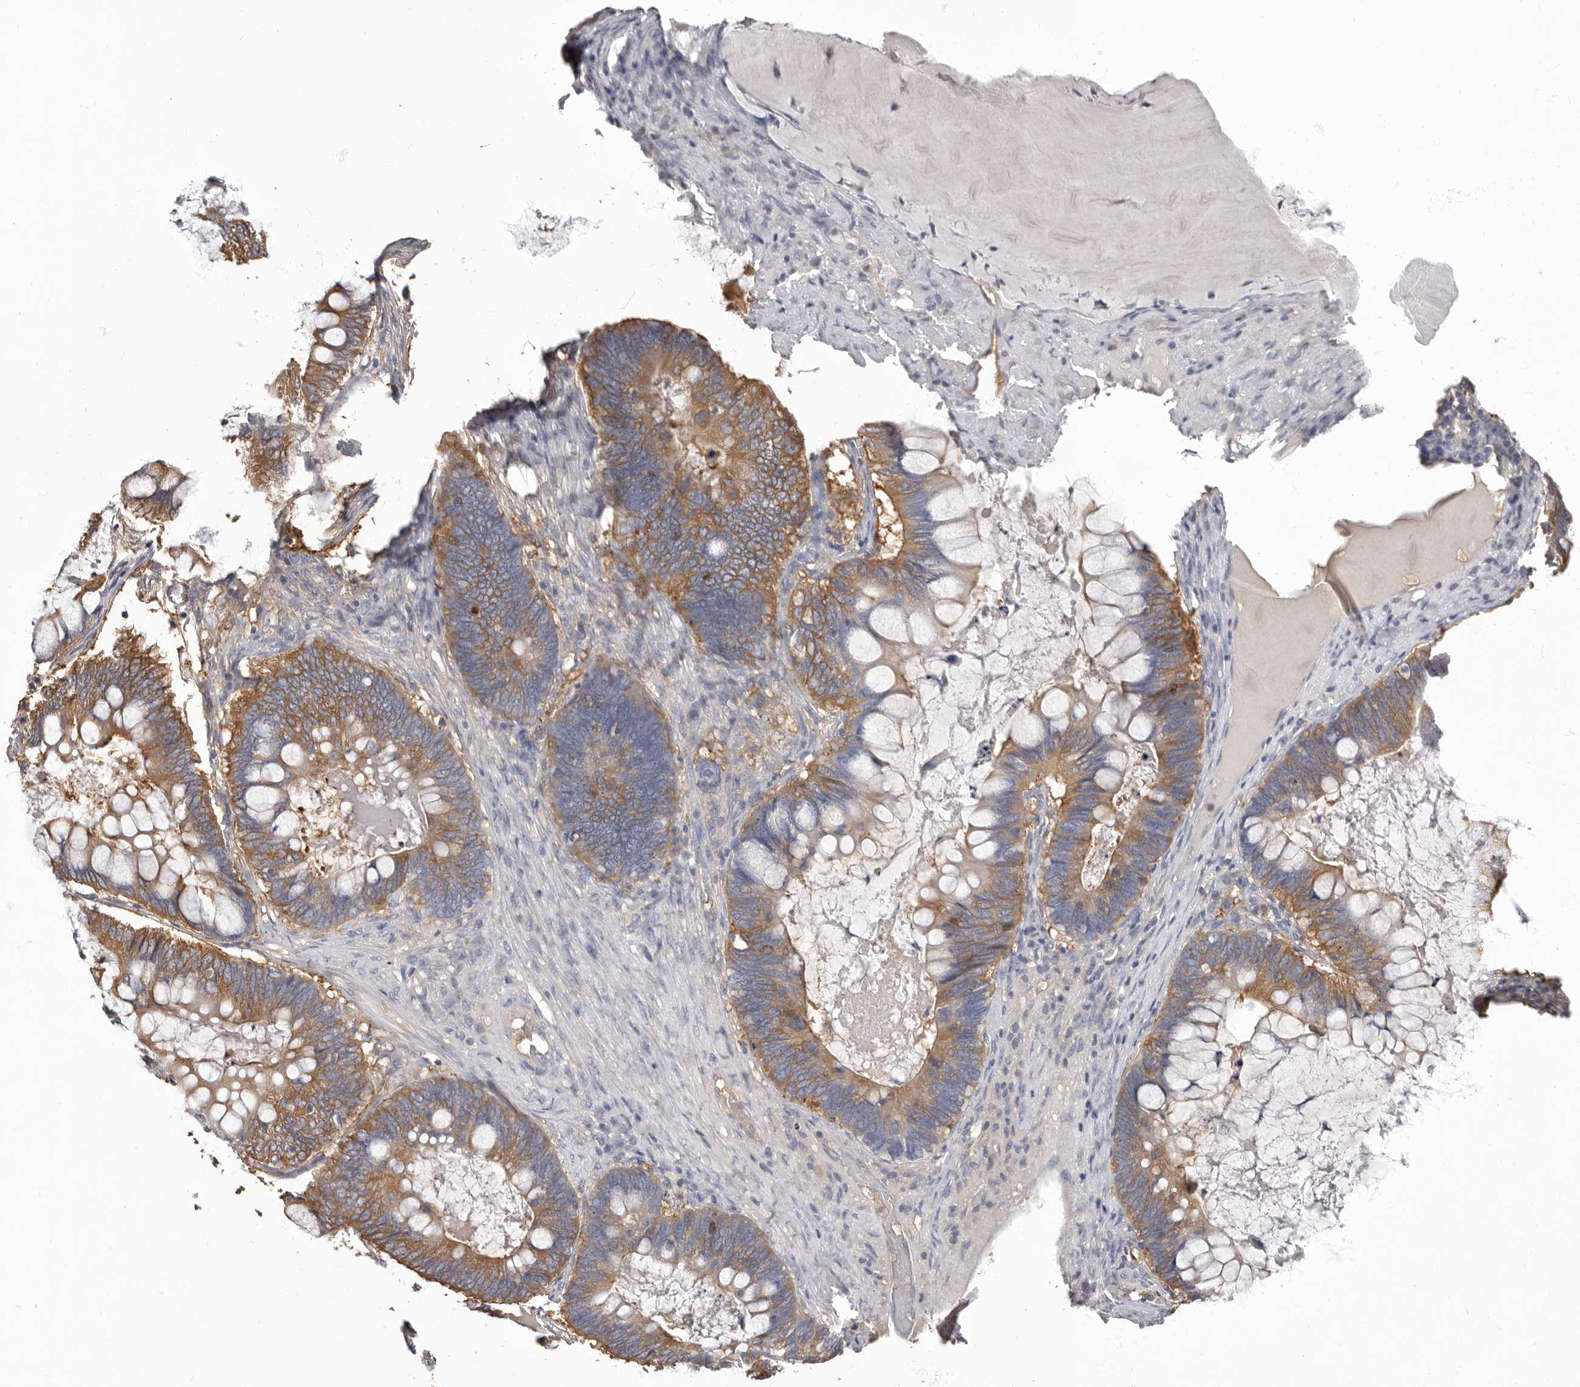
{"staining": {"intensity": "moderate", "quantity": ">75%", "location": "cytoplasmic/membranous"}, "tissue": "ovarian cancer", "cell_type": "Tumor cells", "image_type": "cancer", "snomed": [{"axis": "morphology", "description": "Cystadenocarcinoma, mucinous, NOS"}, {"axis": "topography", "description": "Ovary"}], "caption": "This is an image of immunohistochemistry staining of ovarian mucinous cystadenocarcinoma, which shows moderate staining in the cytoplasmic/membranous of tumor cells.", "gene": "APEH", "patient": {"sex": "female", "age": 61}}